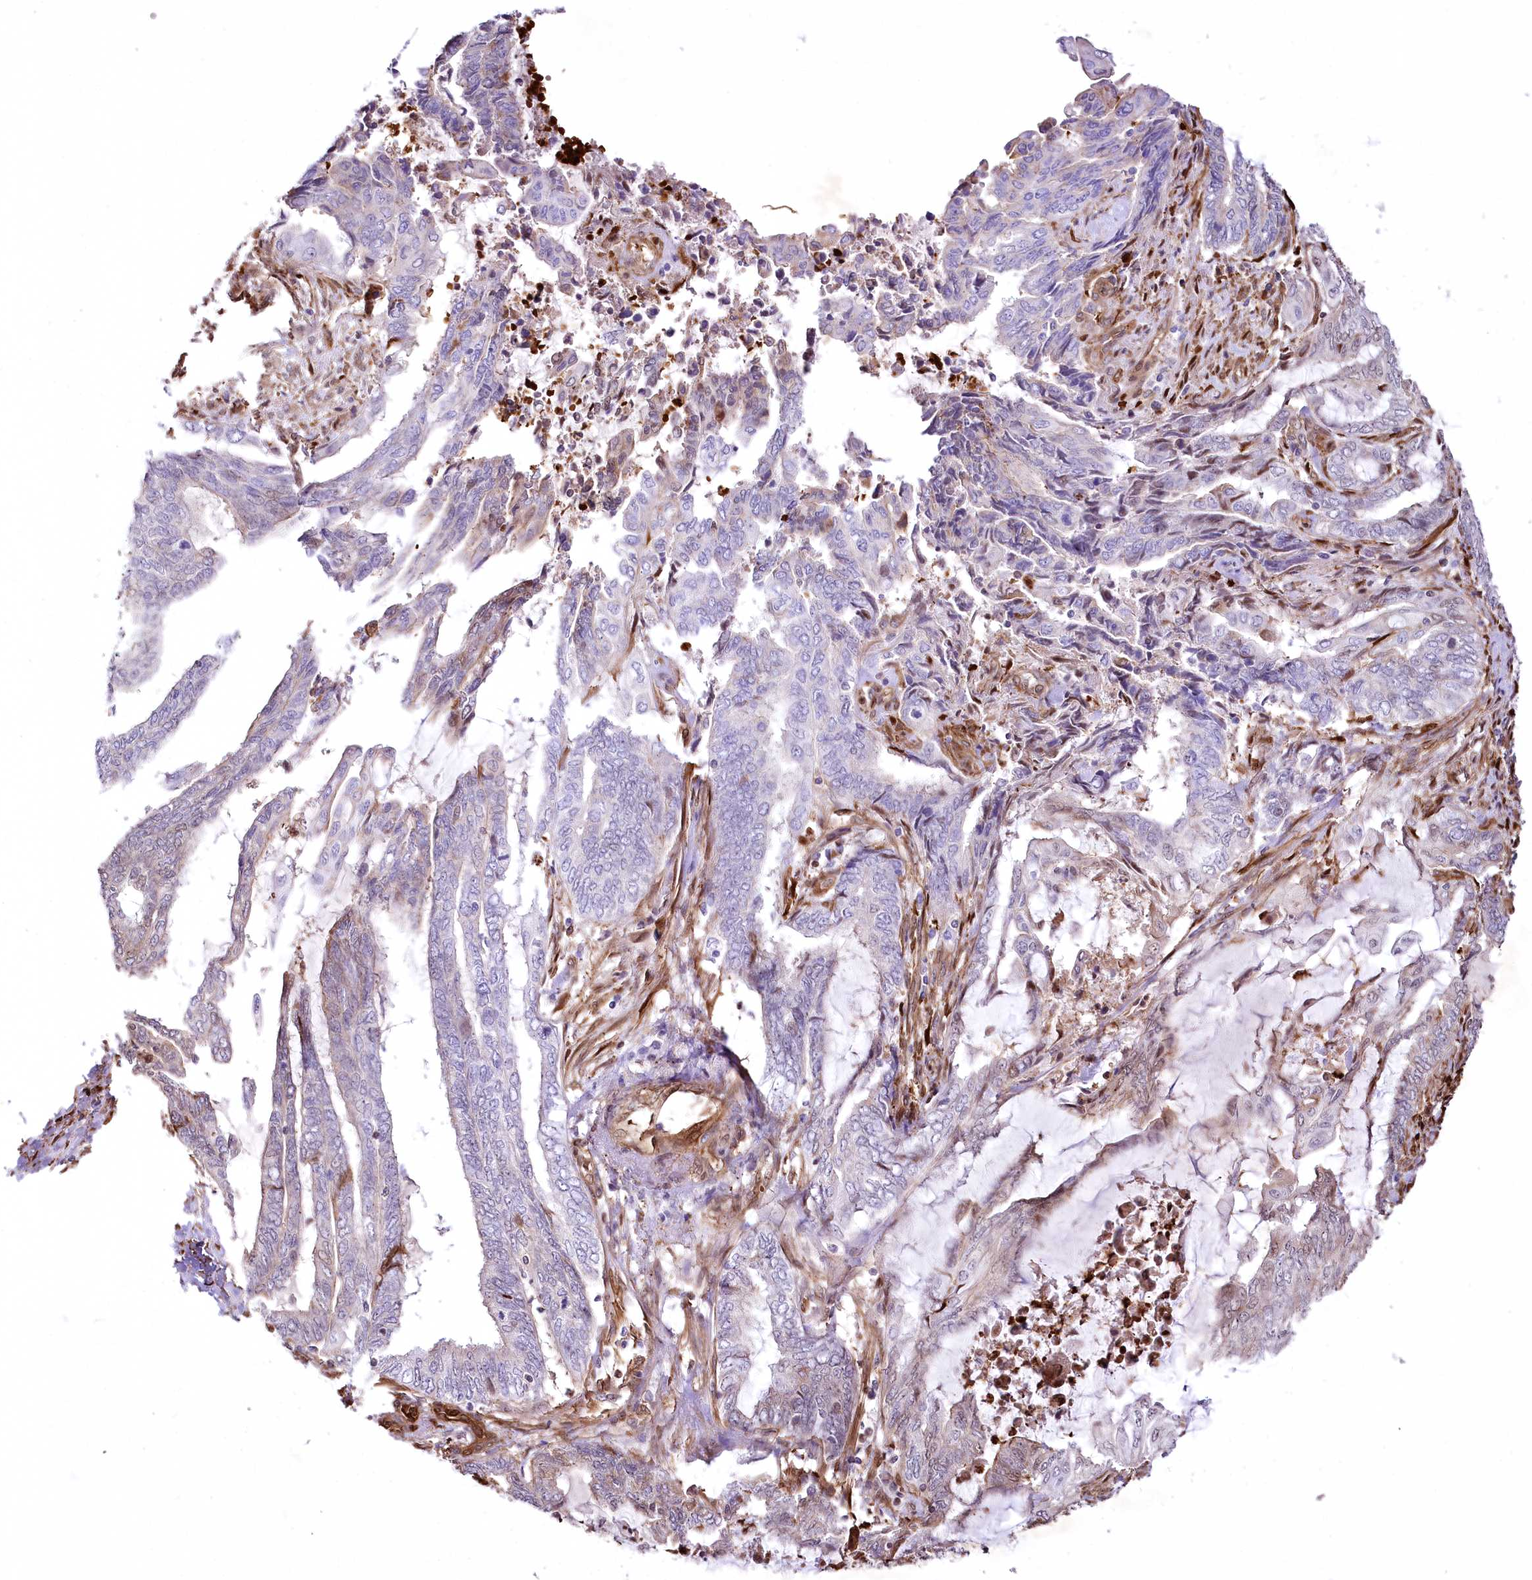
{"staining": {"intensity": "weak", "quantity": "<25%", "location": "cytoplasmic/membranous,nuclear"}, "tissue": "endometrial cancer", "cell_type": "Tumor cells", "image_type": "cancer", "snomed": [{"axis": "morphology", "description": "Adenocarcinoma, NOS"}, {"axis": "topography", "description": "Uterus"}, {"axis": "topography", "description": "Endometrium"}], "caption": "Immunohistochemical staining of human endometrial cancer (adenocarcinoma) exhibits no significant expression in tumor cells.", "gene": "PTMS", "patient": {"sex": "female", "age": 70}}